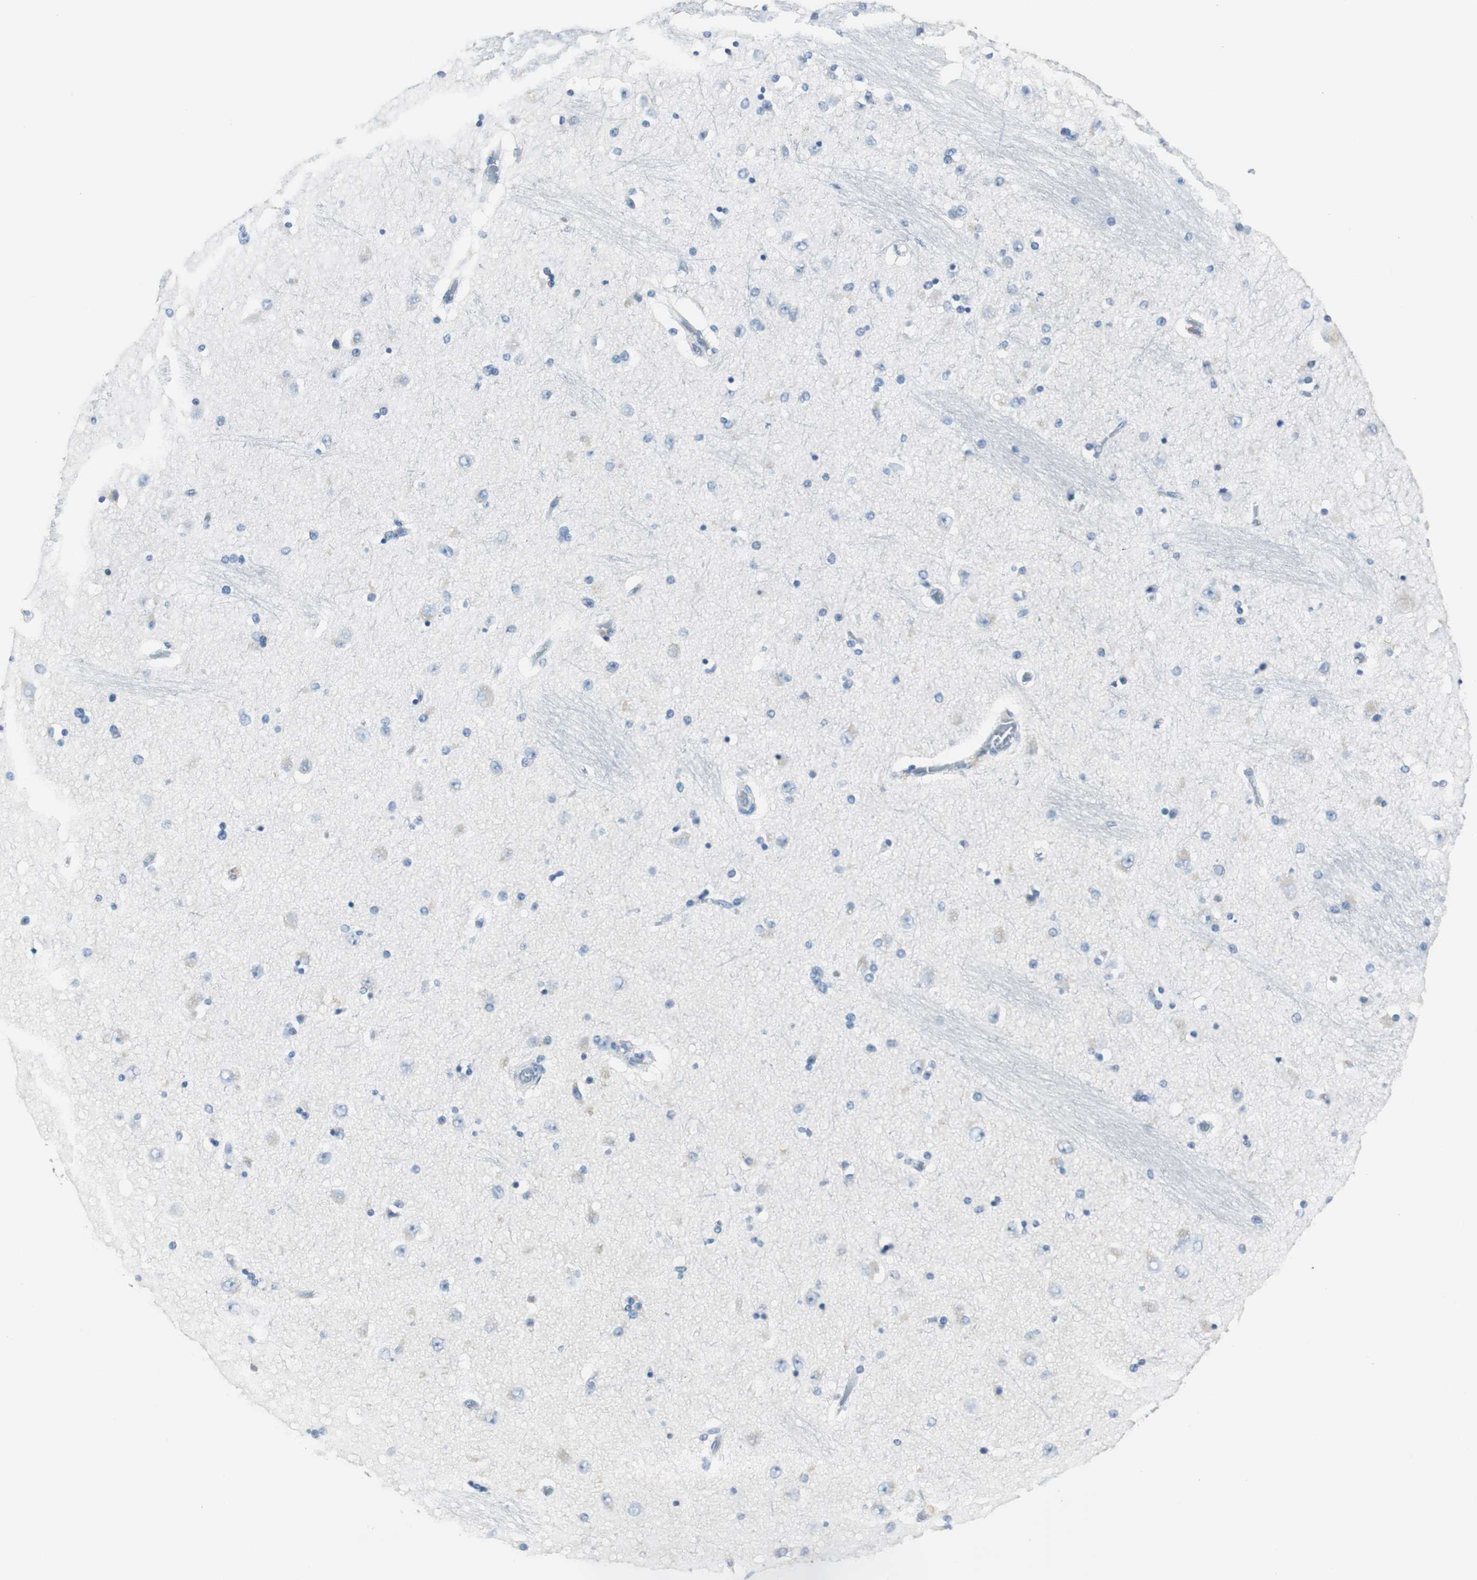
{"staining": {"intensity": "negative", "quantity": "none", "location": "none"}, "tissue": "hippocampus", "cell_type": "Glial cells", "image_type": "normal", "snomed": [{"axis": "morphology", "description": "Normal tissue, NOS"}, {"axis": "topography", "description": "Hippocampus"}], "caption": "IHC micrograph of unremarkable hippocampus: human hippocampus stained with DAB reveals no significant protein positivity in glial cells.", "gene": "FBP1", "patient": {"sex": "female", "age": 54}}